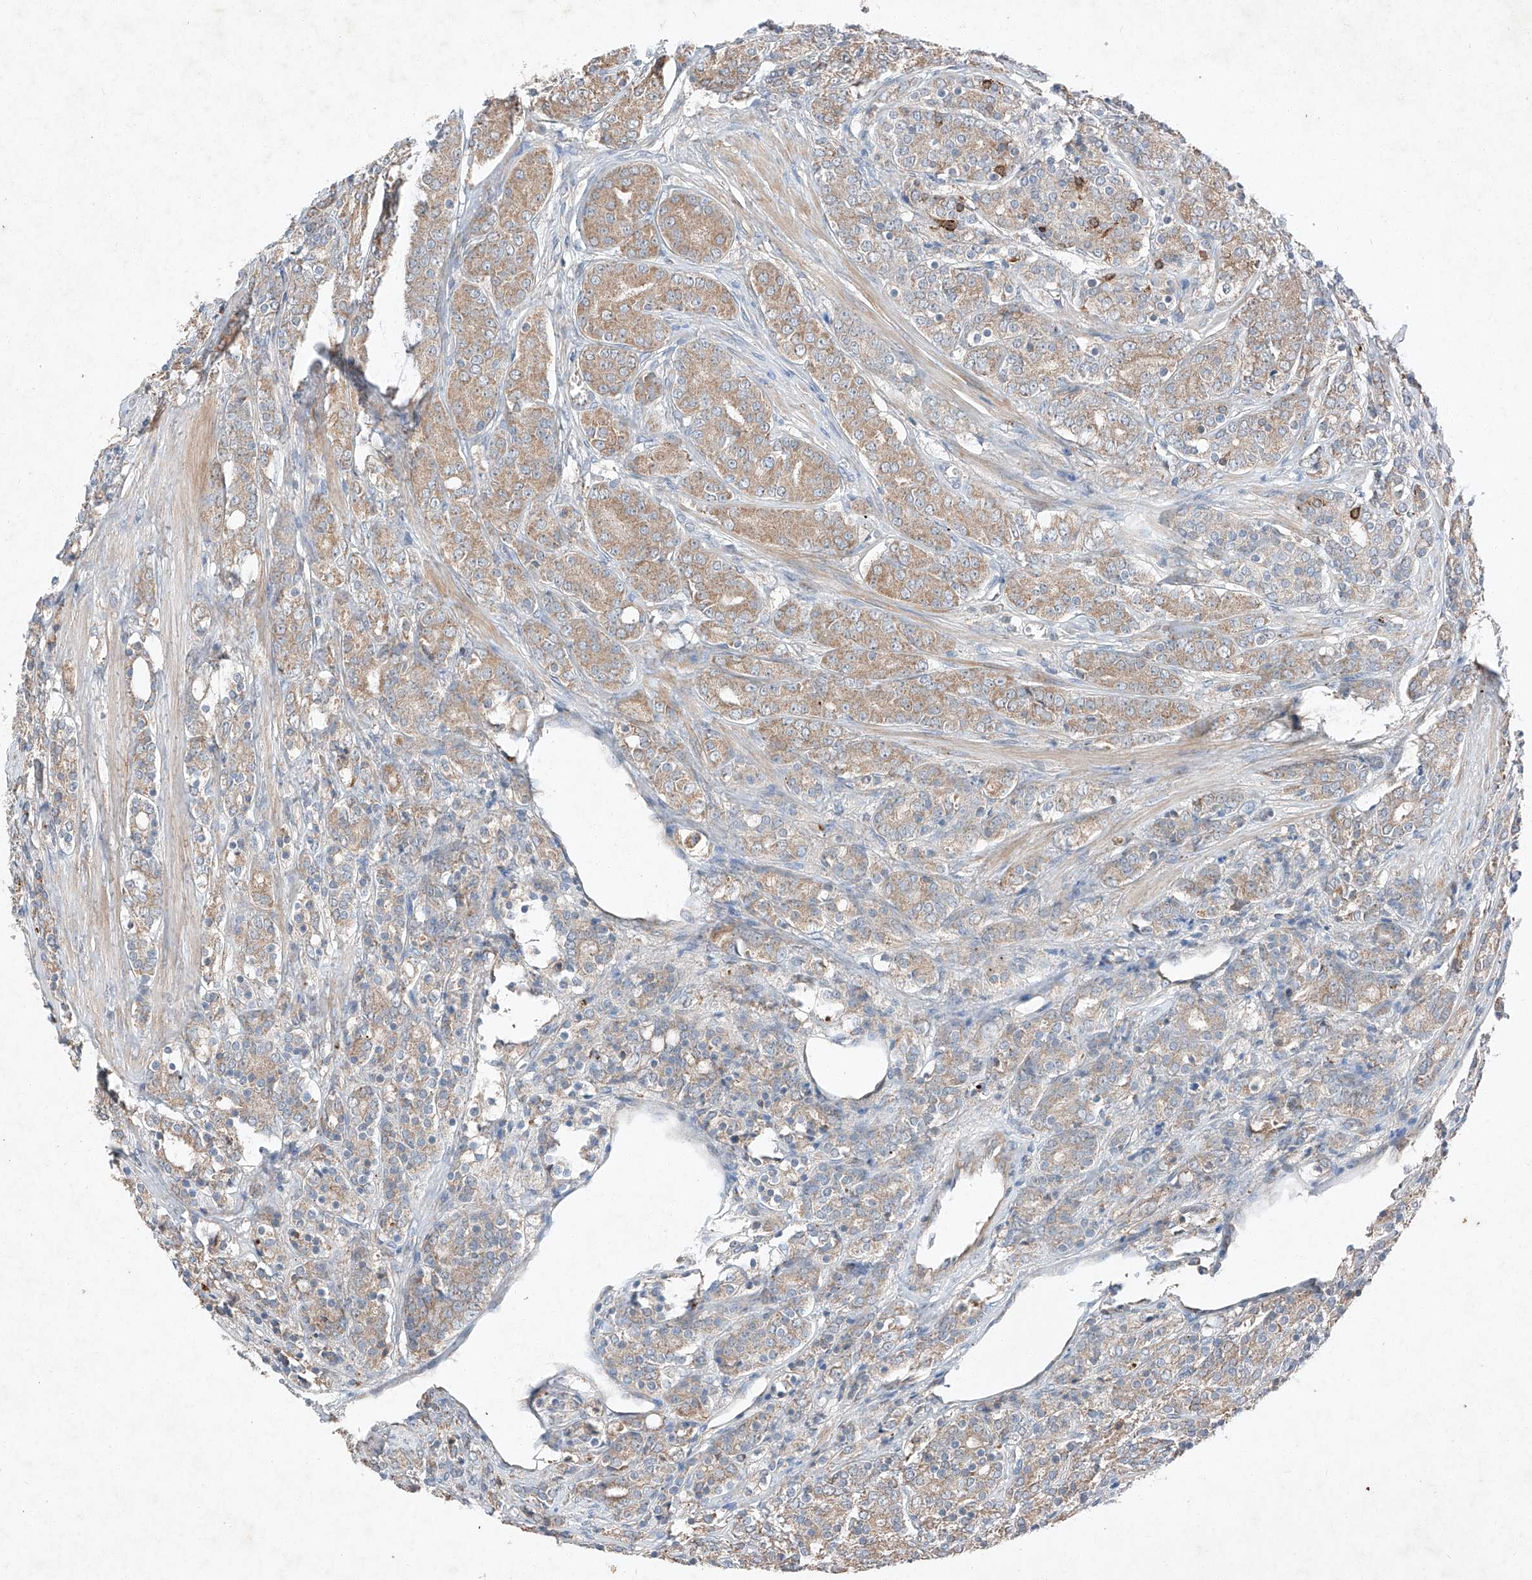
{"staining": {"intensity": "moderate", "quantity": "<25%", "location": "cytoplasmic/membranous"}, "tissue": "prostate cancer", "cell_type": "Tumor cells", "image_type": "cancer", "snomed": [{"axis": "morphology", "description": "Adenocarcinoma, High grade"}, {"axis": "topography", "description": "Prostate"}], "caption": "Prostate cancer stained with DAB IHC displays low levels of moderate cytoplasmic/membranous expression in approximately <25% of tumor cells.", "gene": "RUSC1", "patient": {"sex": "male", "age": 62}}